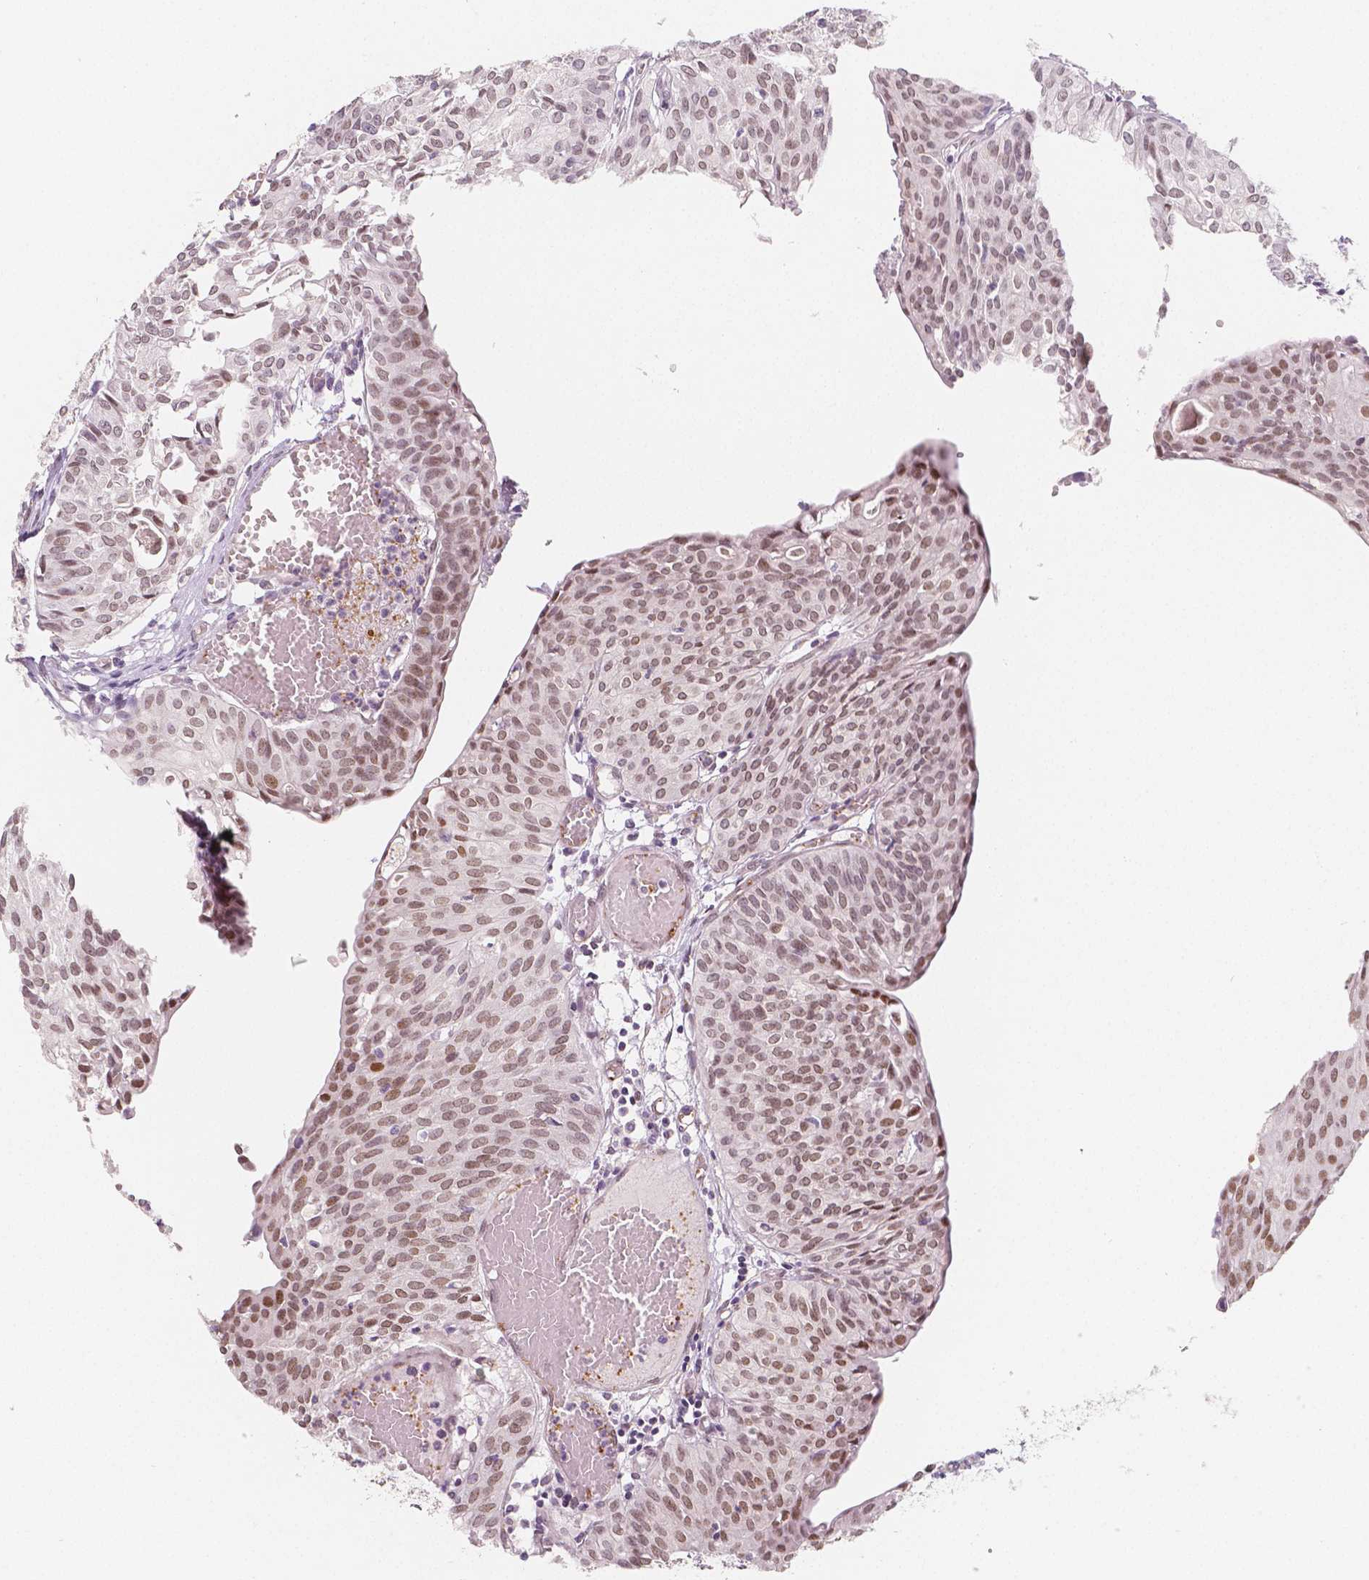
{"staining": {"intensity": "moderate", "quantity": "25%-75%", "location": "nuclear"}, "tissue": "urothelial cancer", "cell_type": "Tumor cells", "image_type": "cancer", "snomed": [{"axis": "morphology", "description": "Urothelial carcinoma, High grade"}, {"axis": "topography", "description": "Urinary bladder"}], "caption": "A medium amount of moderate nuclear expression is identified in approximately 25%-75% of tumor cells in urothelial cancer tissue.", "gene": "KDM5B", "patient": {"sex": "male", "age": 57}}